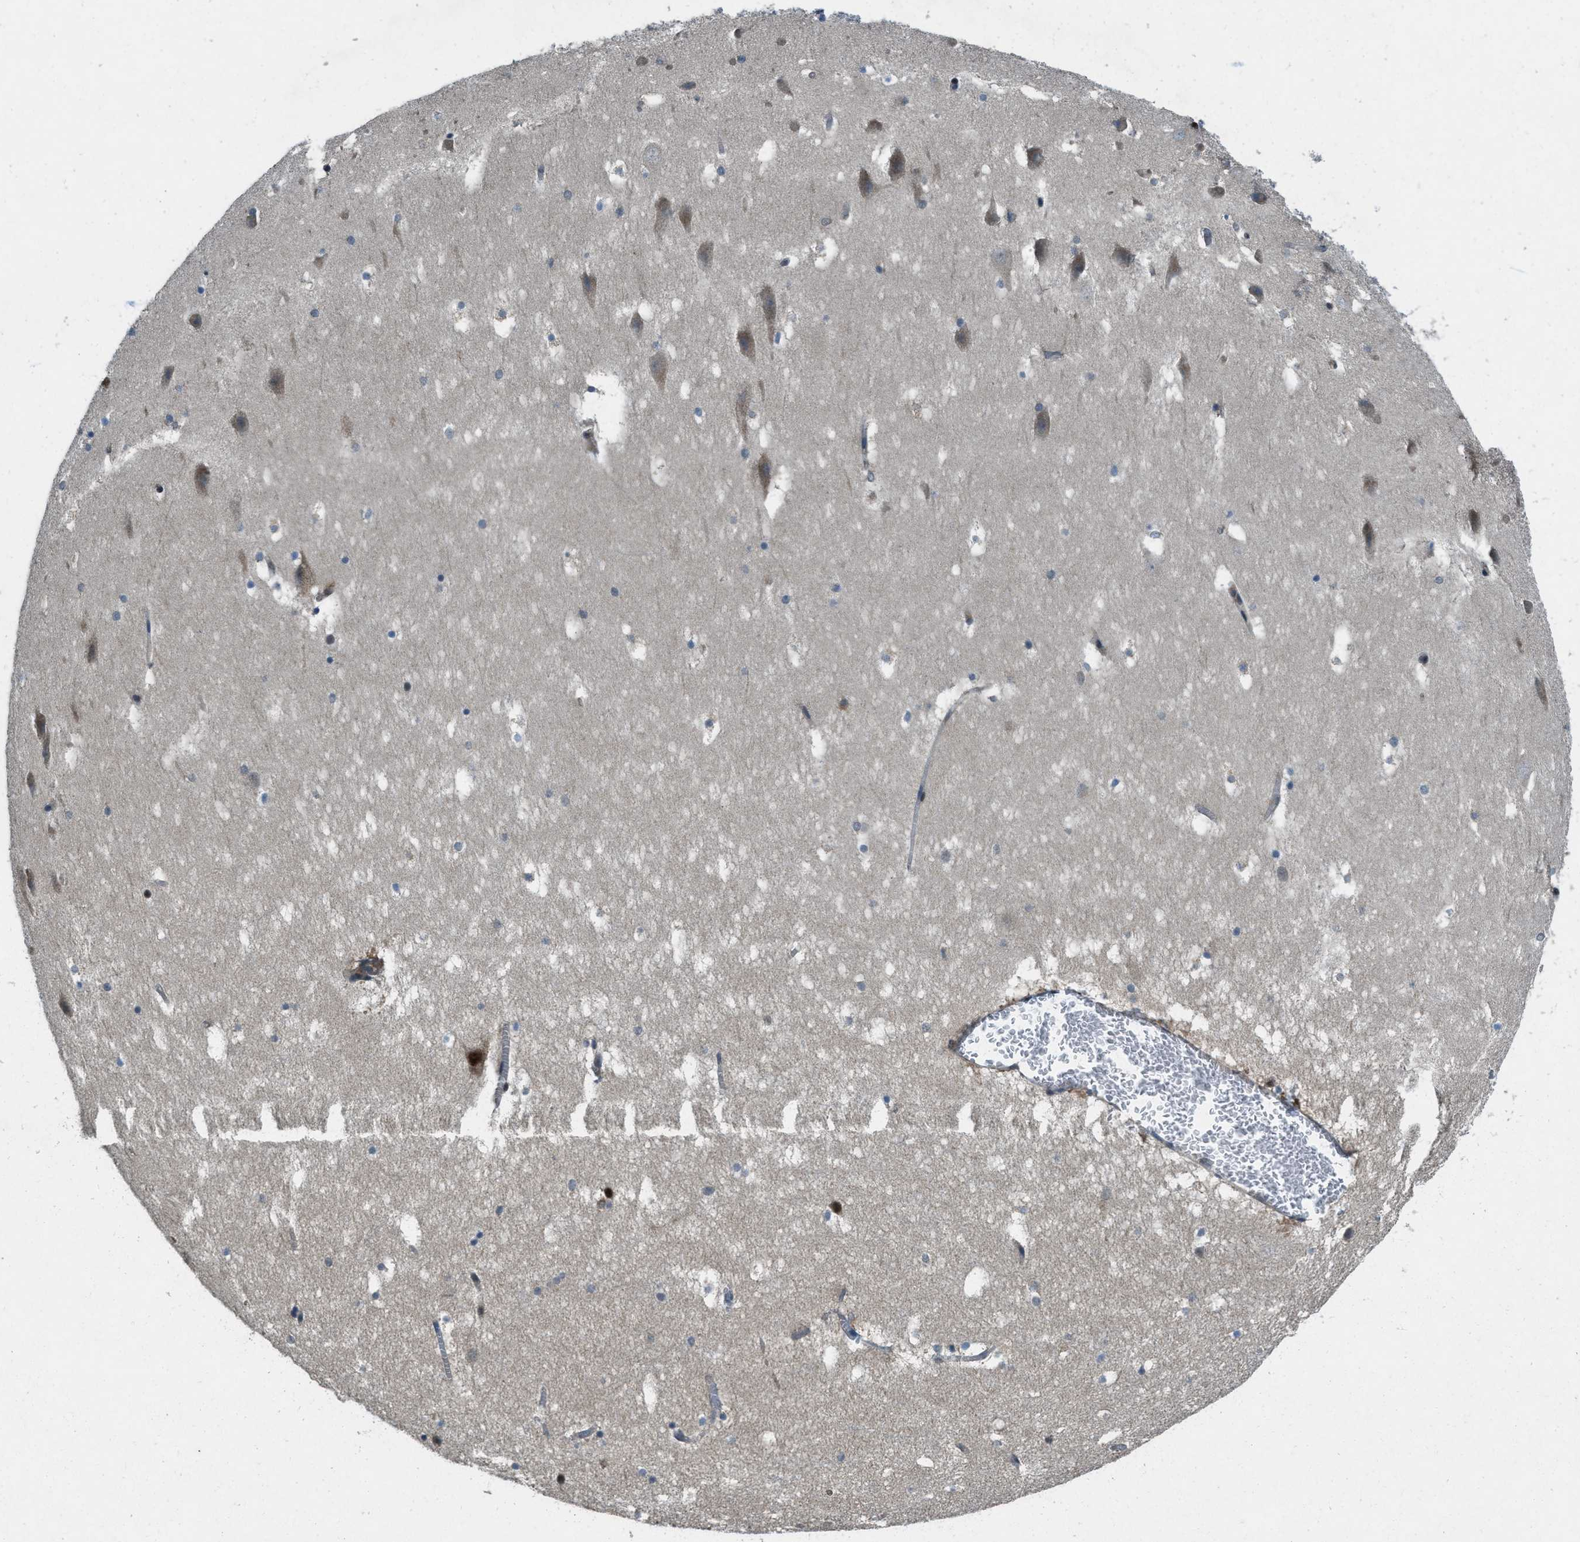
{"staining": {"intensity": "strong", "quantity": "<25%", "location": "nuclear"}, "tissue": "hippocampus", "cell_type": "Glial cells", "image_type": "normal", "snomed": [{"axis": "morphology", "description": "Normal tissue, NOS"}, {"axis": "topography", "description": "Hippocampus"}], "caption": "Strong nuclear positivity is identified in approximately <25% of glial cells in normal hippocampus.", "gene": "DUSP6", "patient": {"sex": "male", "age": 45}}